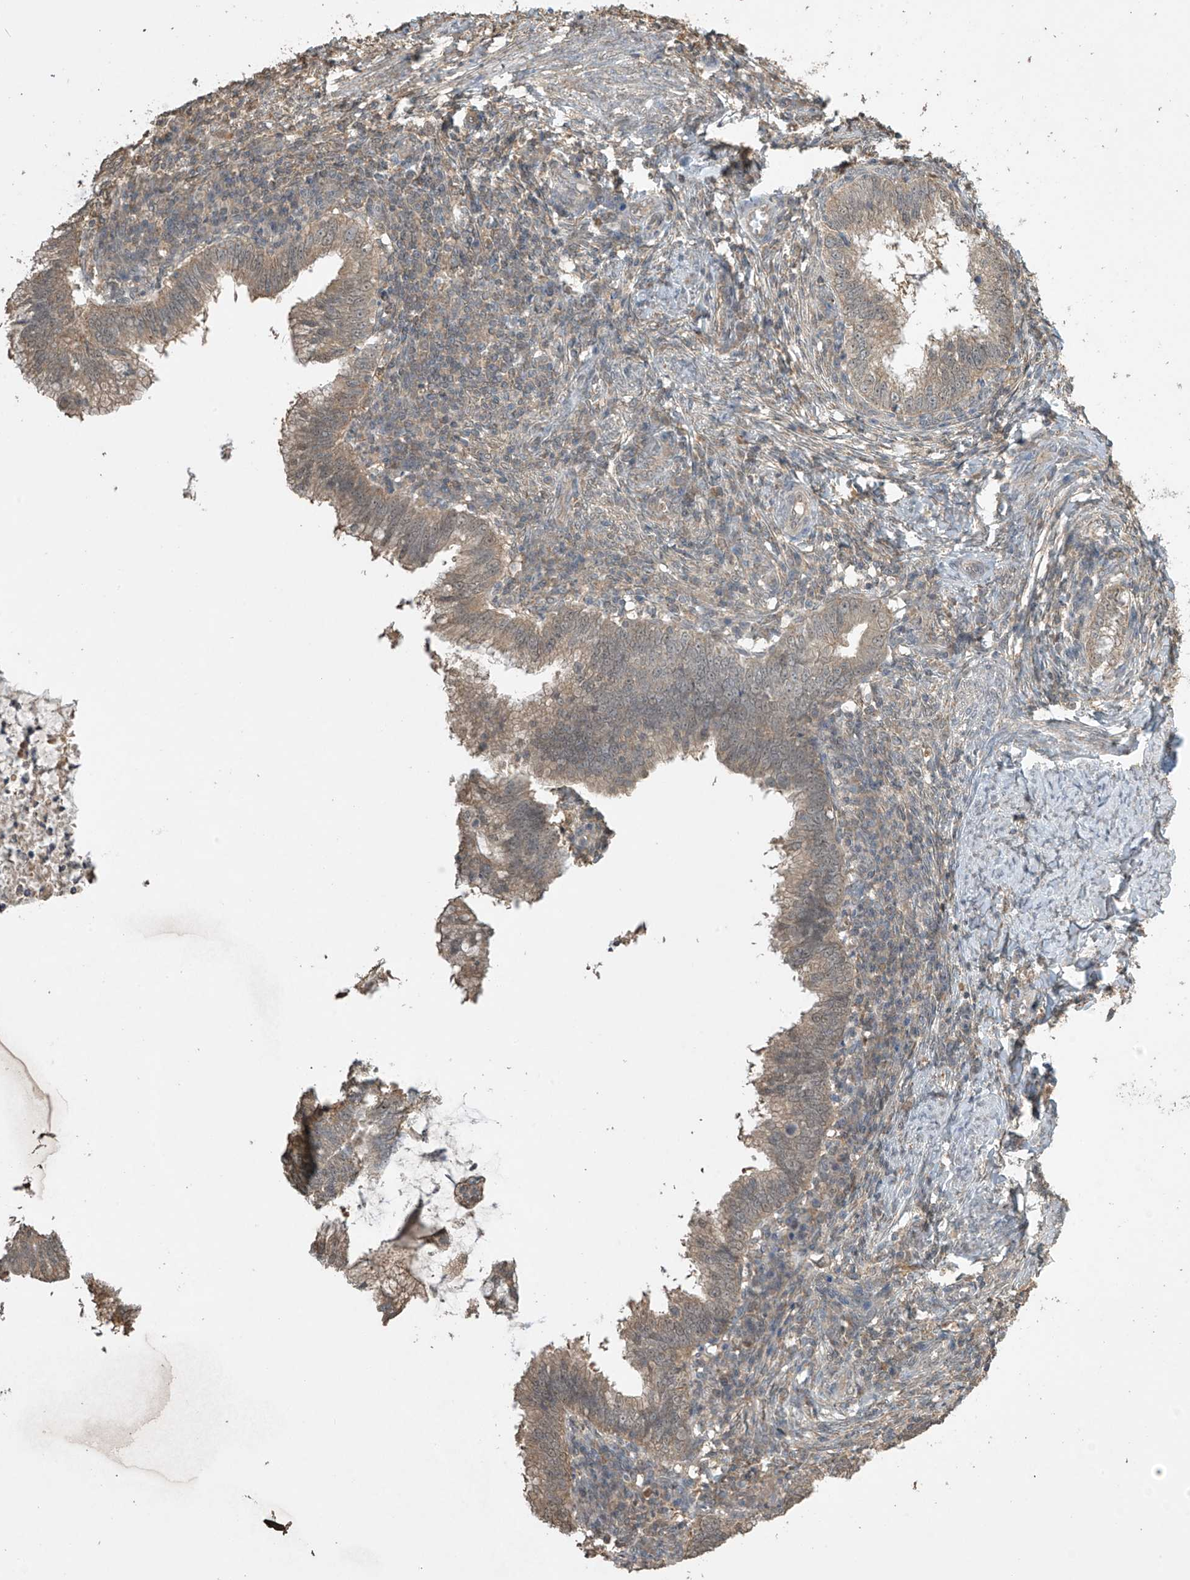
{"staining": {"intensity": "weak", "quantity": ">75%", "location": "cytoplasmic/membranous"}, "tissue": "cervical cancer", "cell_type": "Tumor cells", "image_type": "cancer", "snomed": [{"axis": "morphology", "description": "Adenocarcinoma, NOS"}, {"axis": "topography", "description": "Cervix"}], "caption": "Tumor cells exhibit low levels of weak cytoplasmic/membranous staining in approximately >75% of cells in human cervical cancer.", "gene": "SLFN14", "patient": {"sex": "female", "age": 36}}